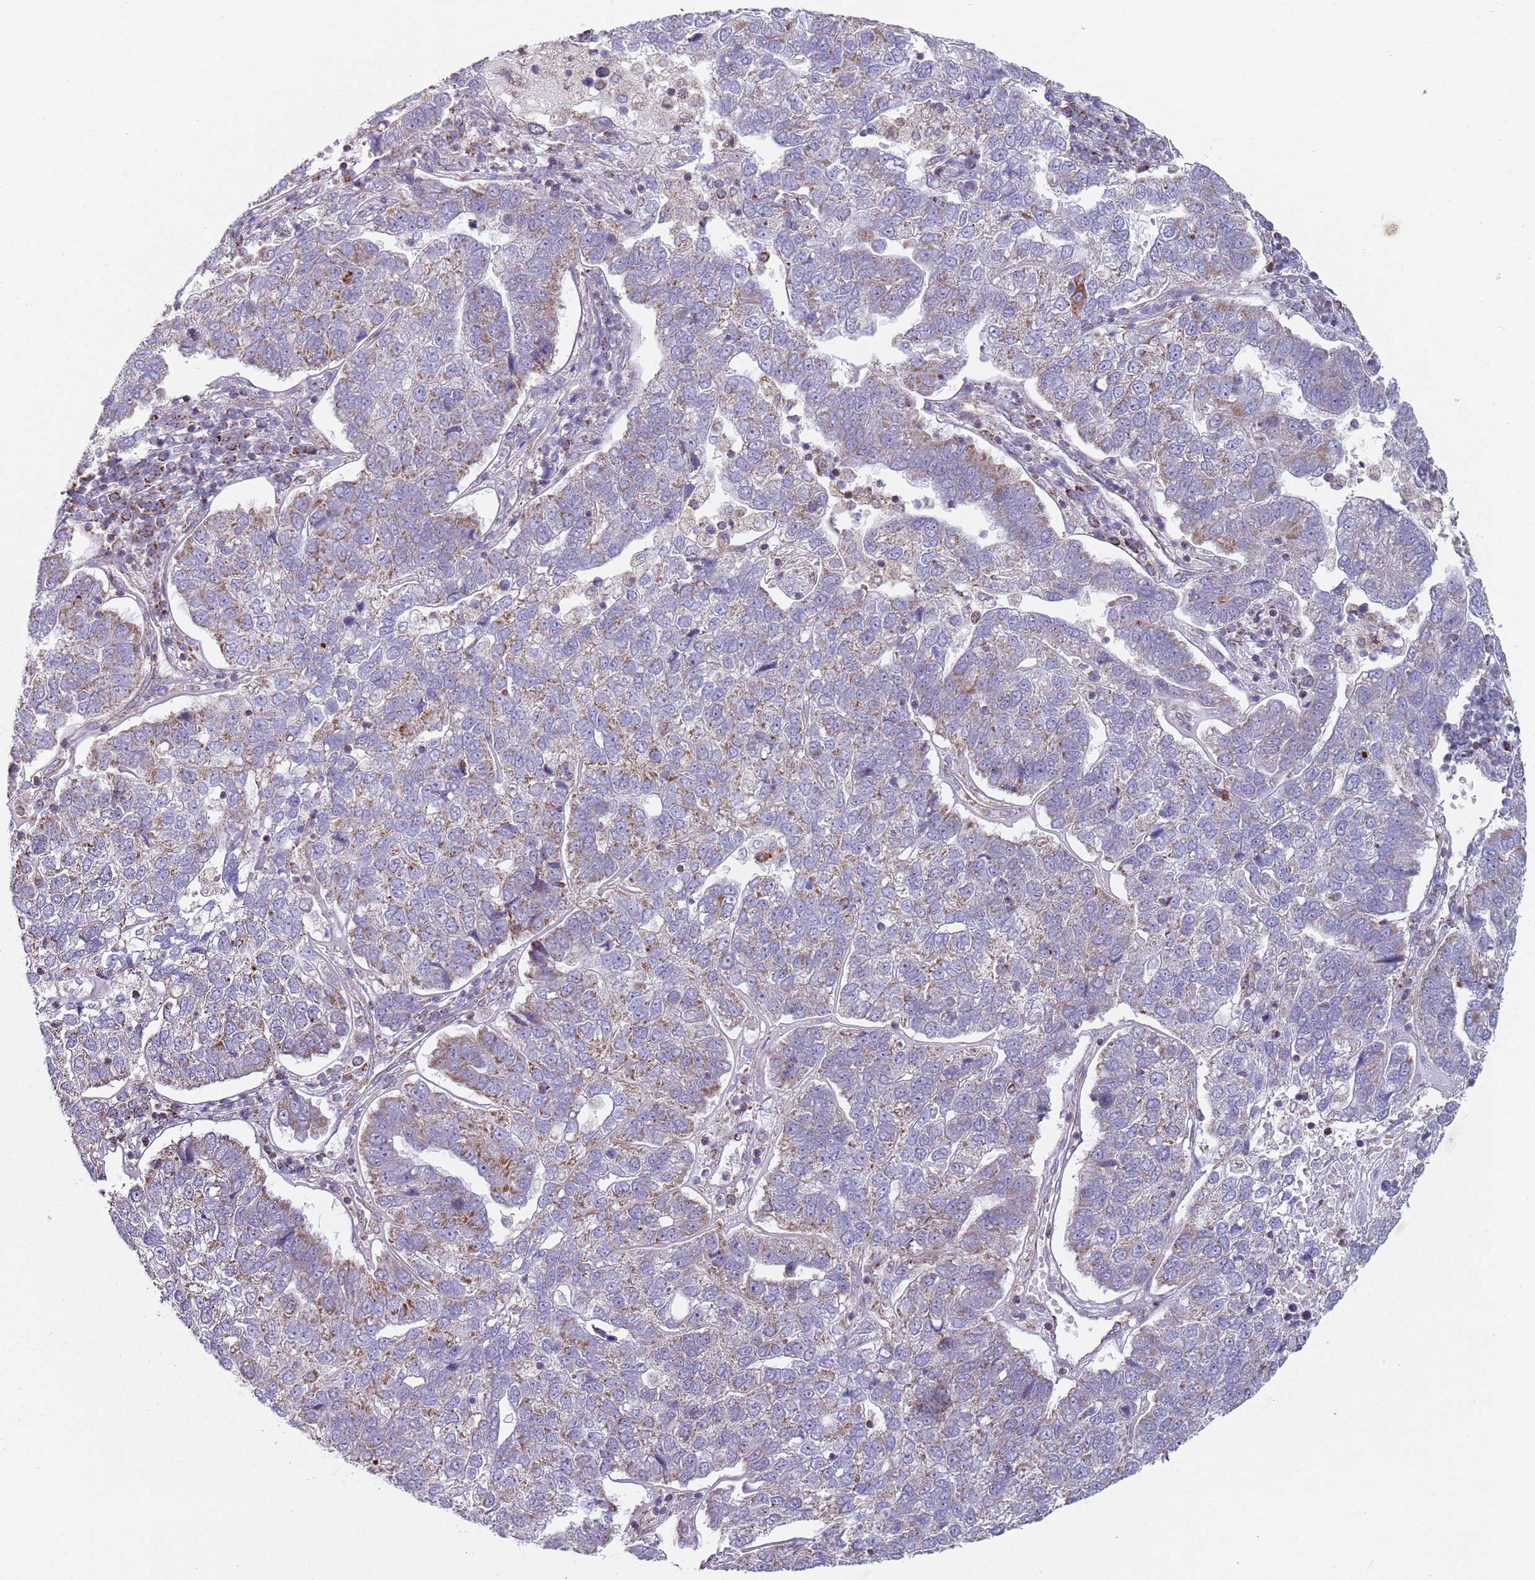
{"staining": {"intensity": "weak", "quantity": "25%-75%", "location": "cytoplasmic/membranous"}, "tissue": "pancreatic cancer", "cell_type": "Tumor cells", "image_type": "cancer", "snomed": [{"axis": "morphology", "description": "Adenocarcinoma, NOS"}, {"axis": "topography", "description": "Pancreas"}], "caption": "Protein staining of pancreatic cancer (adenocarcinoma) tissue demonstrates weak cytoplasmic/membranous staining in approximately 25%-75% of tumor cells. (Stains: DAB (3,3'-diaminobenzidine) in brown, nuclei in blue, Microscopy: brightfield microscopy at high magnification).", "gene": "GAS8", "patient": {"sex": "female", "age": 61}}